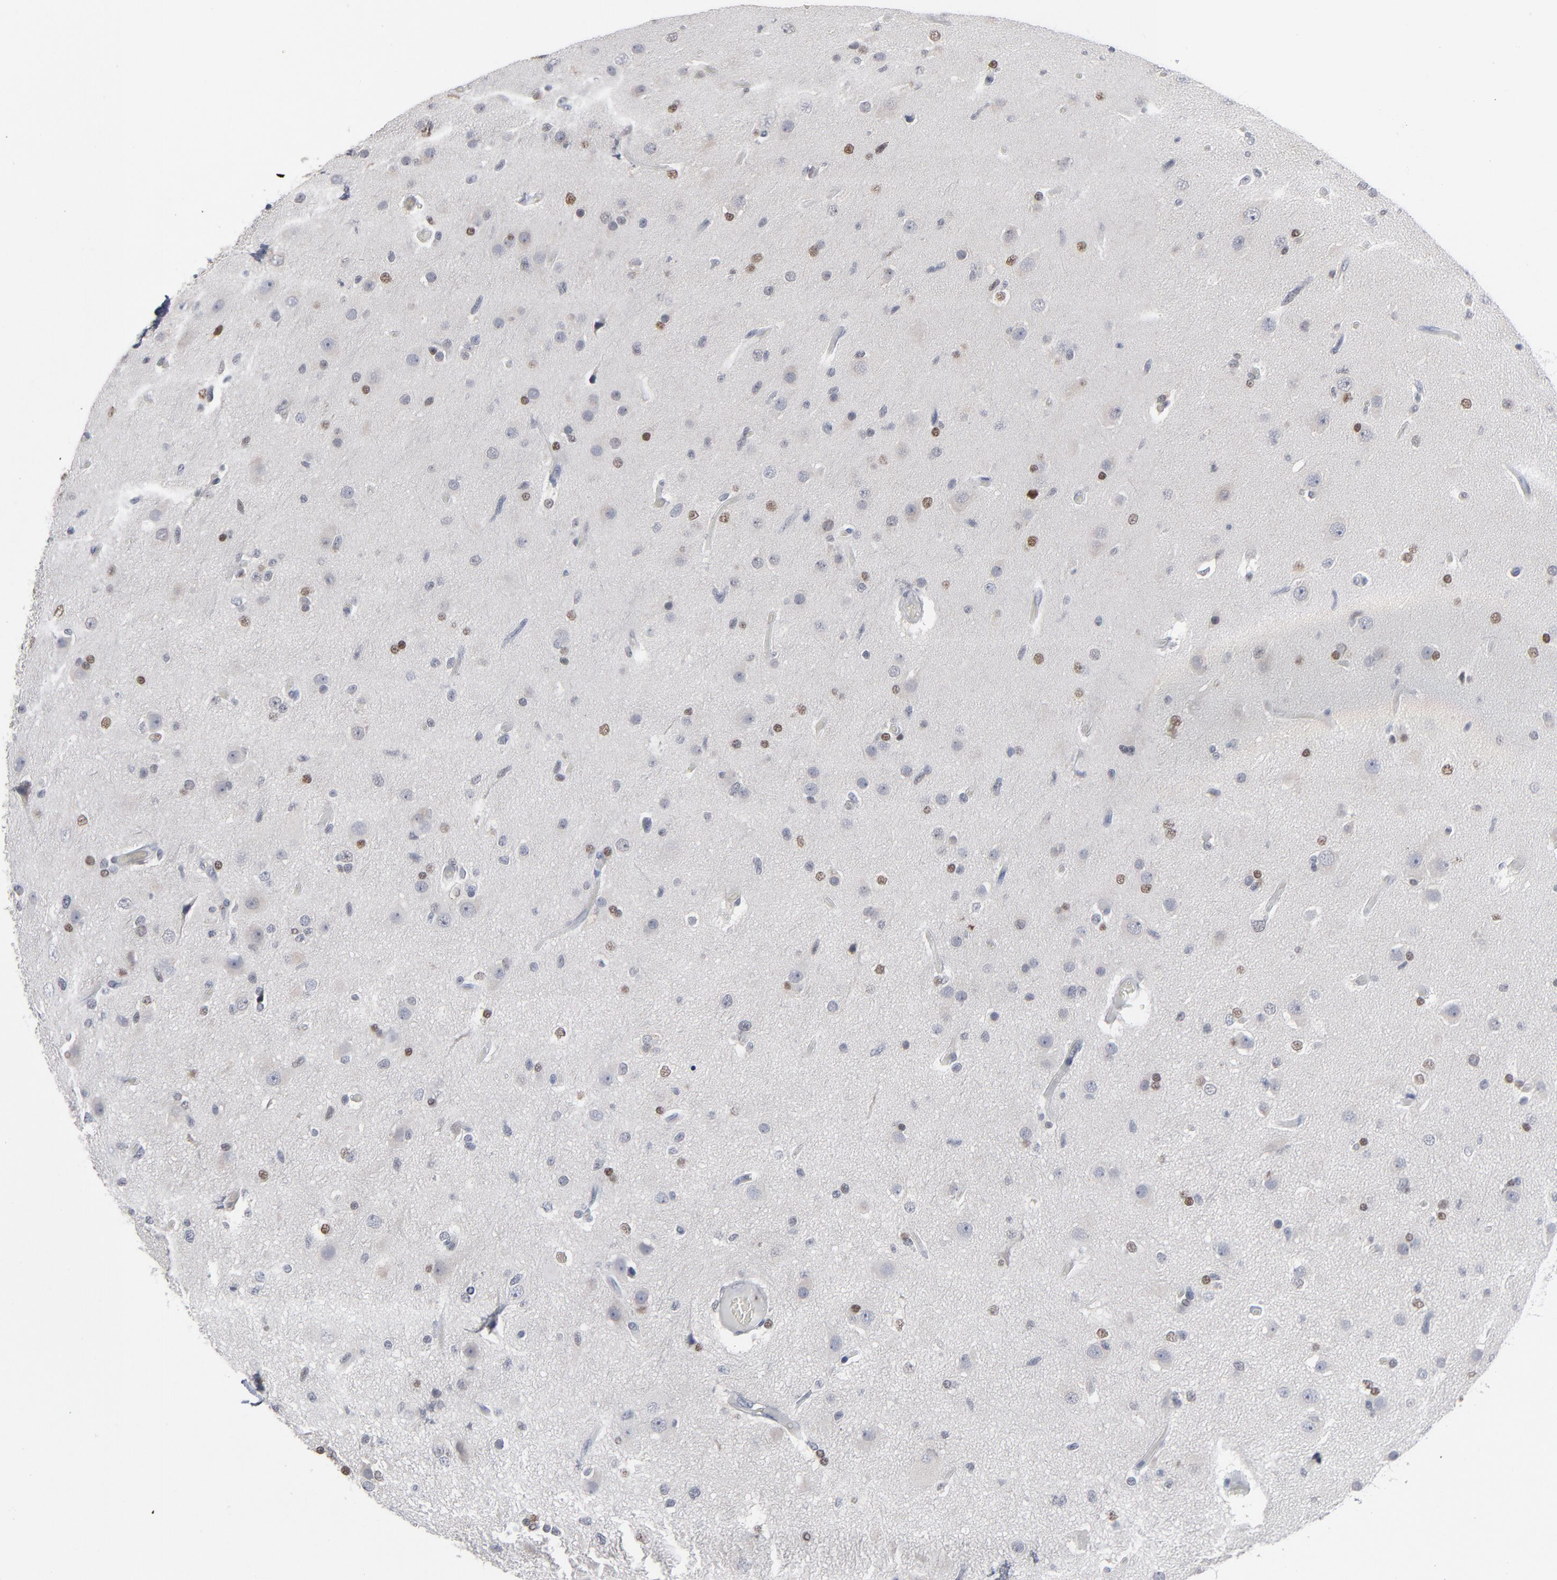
{"staining": {"intensity": "weak", "quantity": "25%-75%", "location": "nuclear"}, "tissue": "glioma", "cell_type": "Tumor cells", "image_type": "cancer", "snomed": [{"axis": "morphology", "description": "Glioma, malignant, High grade"}, {"axis": "topography", "description": "Brain"}], "caption": "Glioma stained for a protein demonstrates weak nuclear positivity in tumor cells. The protein is stained brown, and the nuclei are stained in blue (DAB IHC with brightfield microscopy, high magnification).", "gene": "FOXN2", "patient": {"sex": "male", "age": 33}}